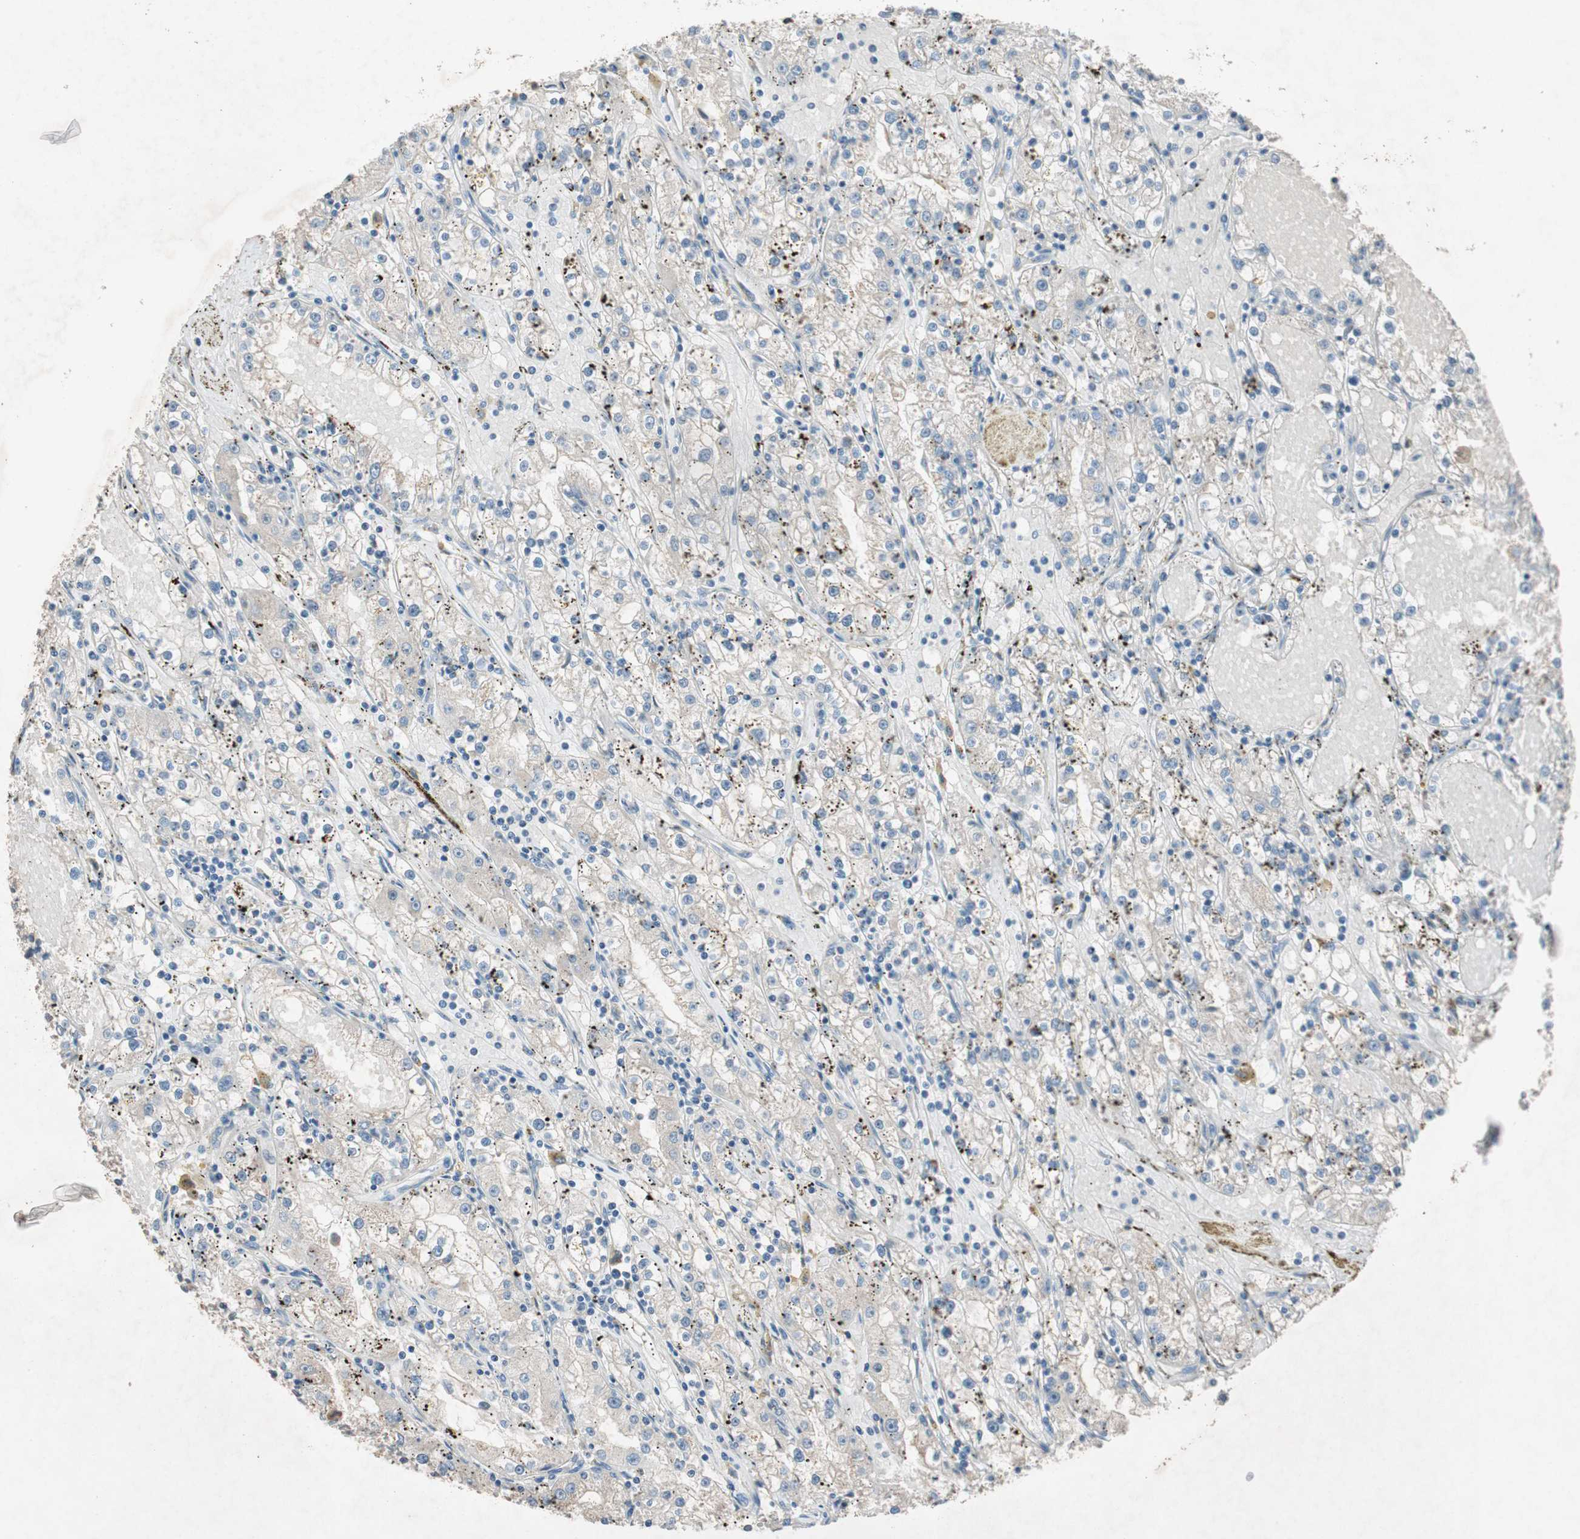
{"staining": {"intensity": "negative", "quantity": "none", "location": "none"}, "tissue": "renal cancer", "cell_type": "Tumor cells", "image_type": "cancer", "snomed": [{"axis": "morphology", "description": "Adenocarcinoma, NOS"}, {"axis": "topography", "description": "Kidney"}], "caption": "Tumor cells are negative for protein expression in human renal adenocarcinoma.", "gene": "APOO", "patient": {"sex": "male", "age": 56}}